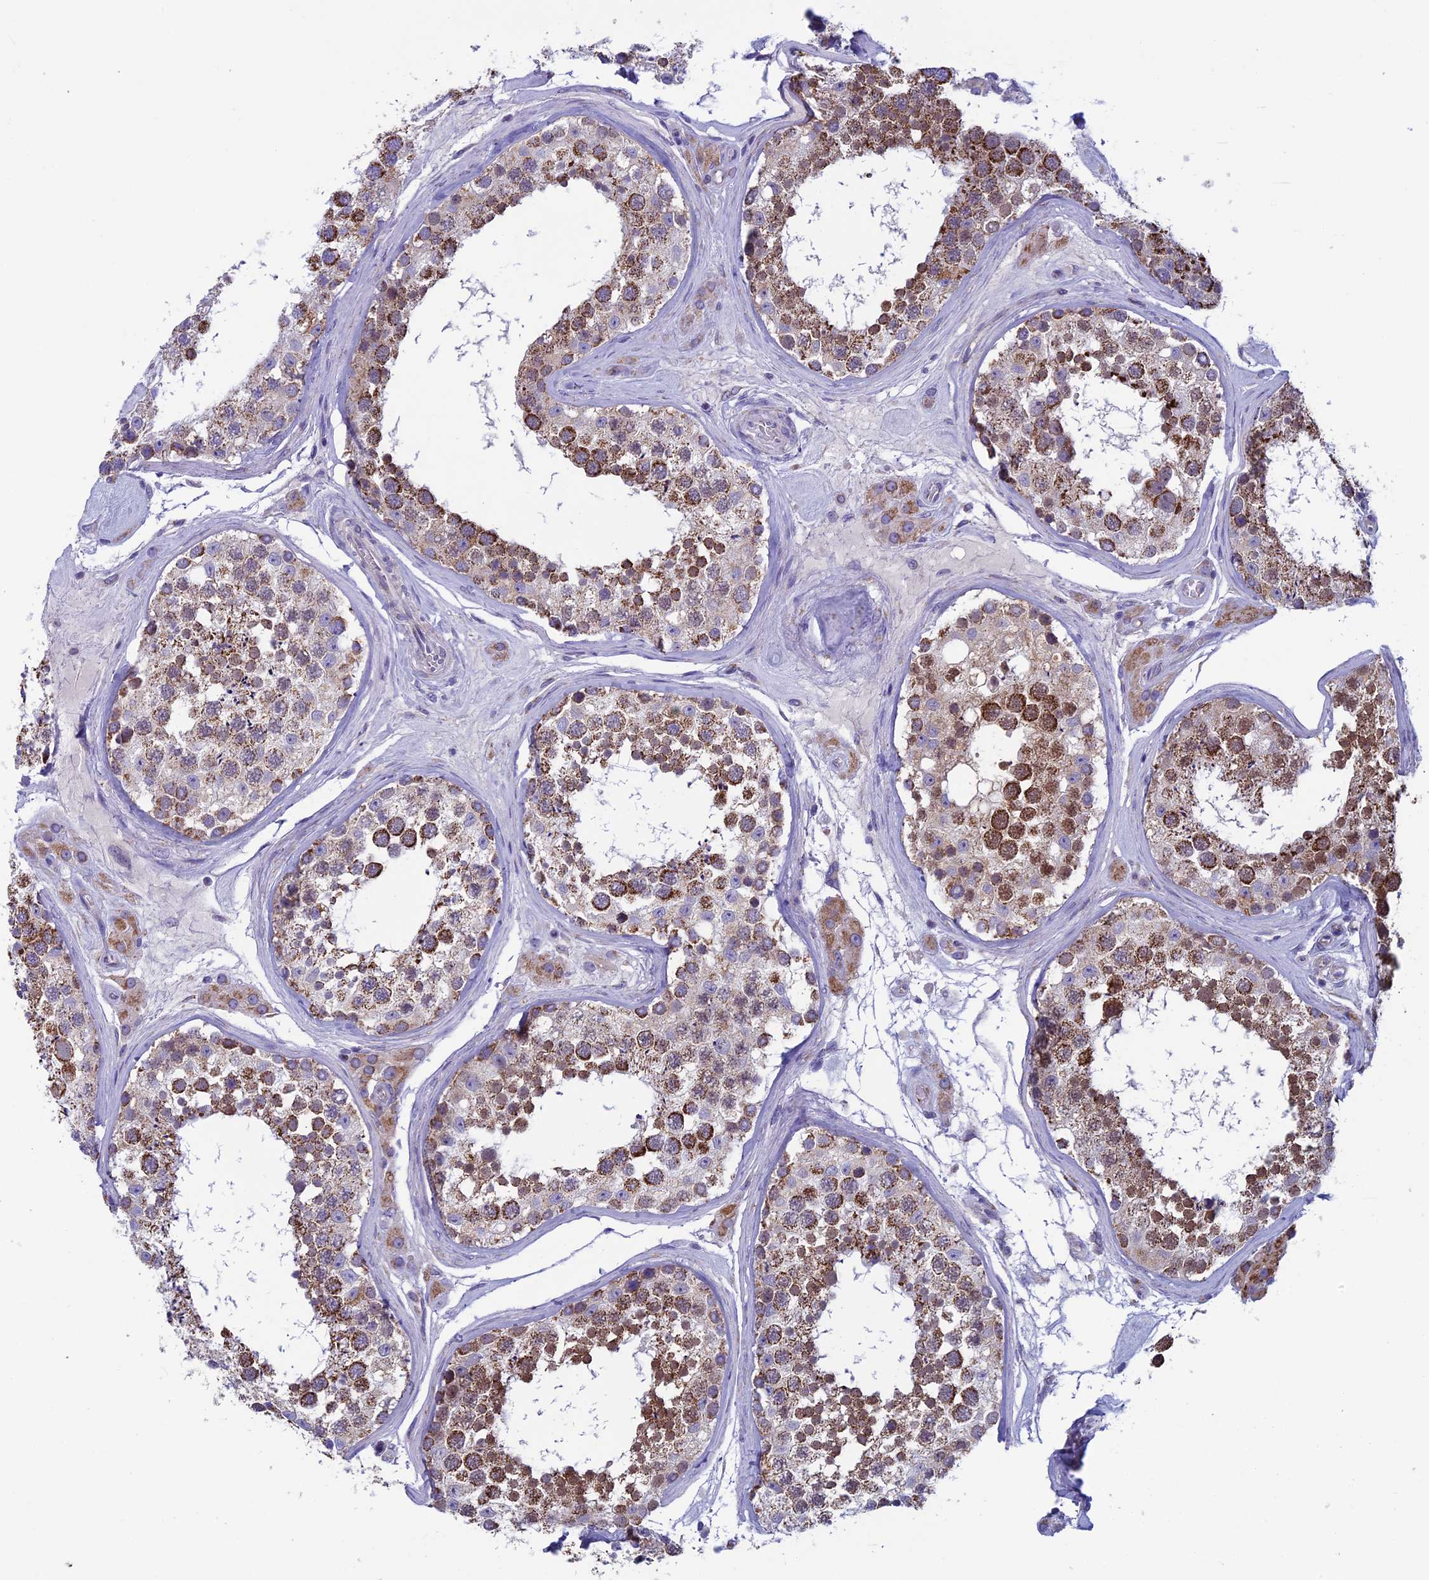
{"staining": {"intensity": "strong", "quantity": "25%-75%", "location": "cytoplasmic/membranous"}, "tissue": "testis", "cell_type": "Cells in seminiferous ducts", "image_type": "normal", "snomed": [{"axis": "morphology", "description": "Normal tissue, NOS"}, {"axis": "topography", "description": "Testis"}], "caption": "A high amount of strong cytoplasmic/membranous staining is seen in approximately 25%-75% of cells in seminiferous ducts in unremarkable testis.", "gene": "MFSD12", "patient": {"sex": "male", "age": 46}}